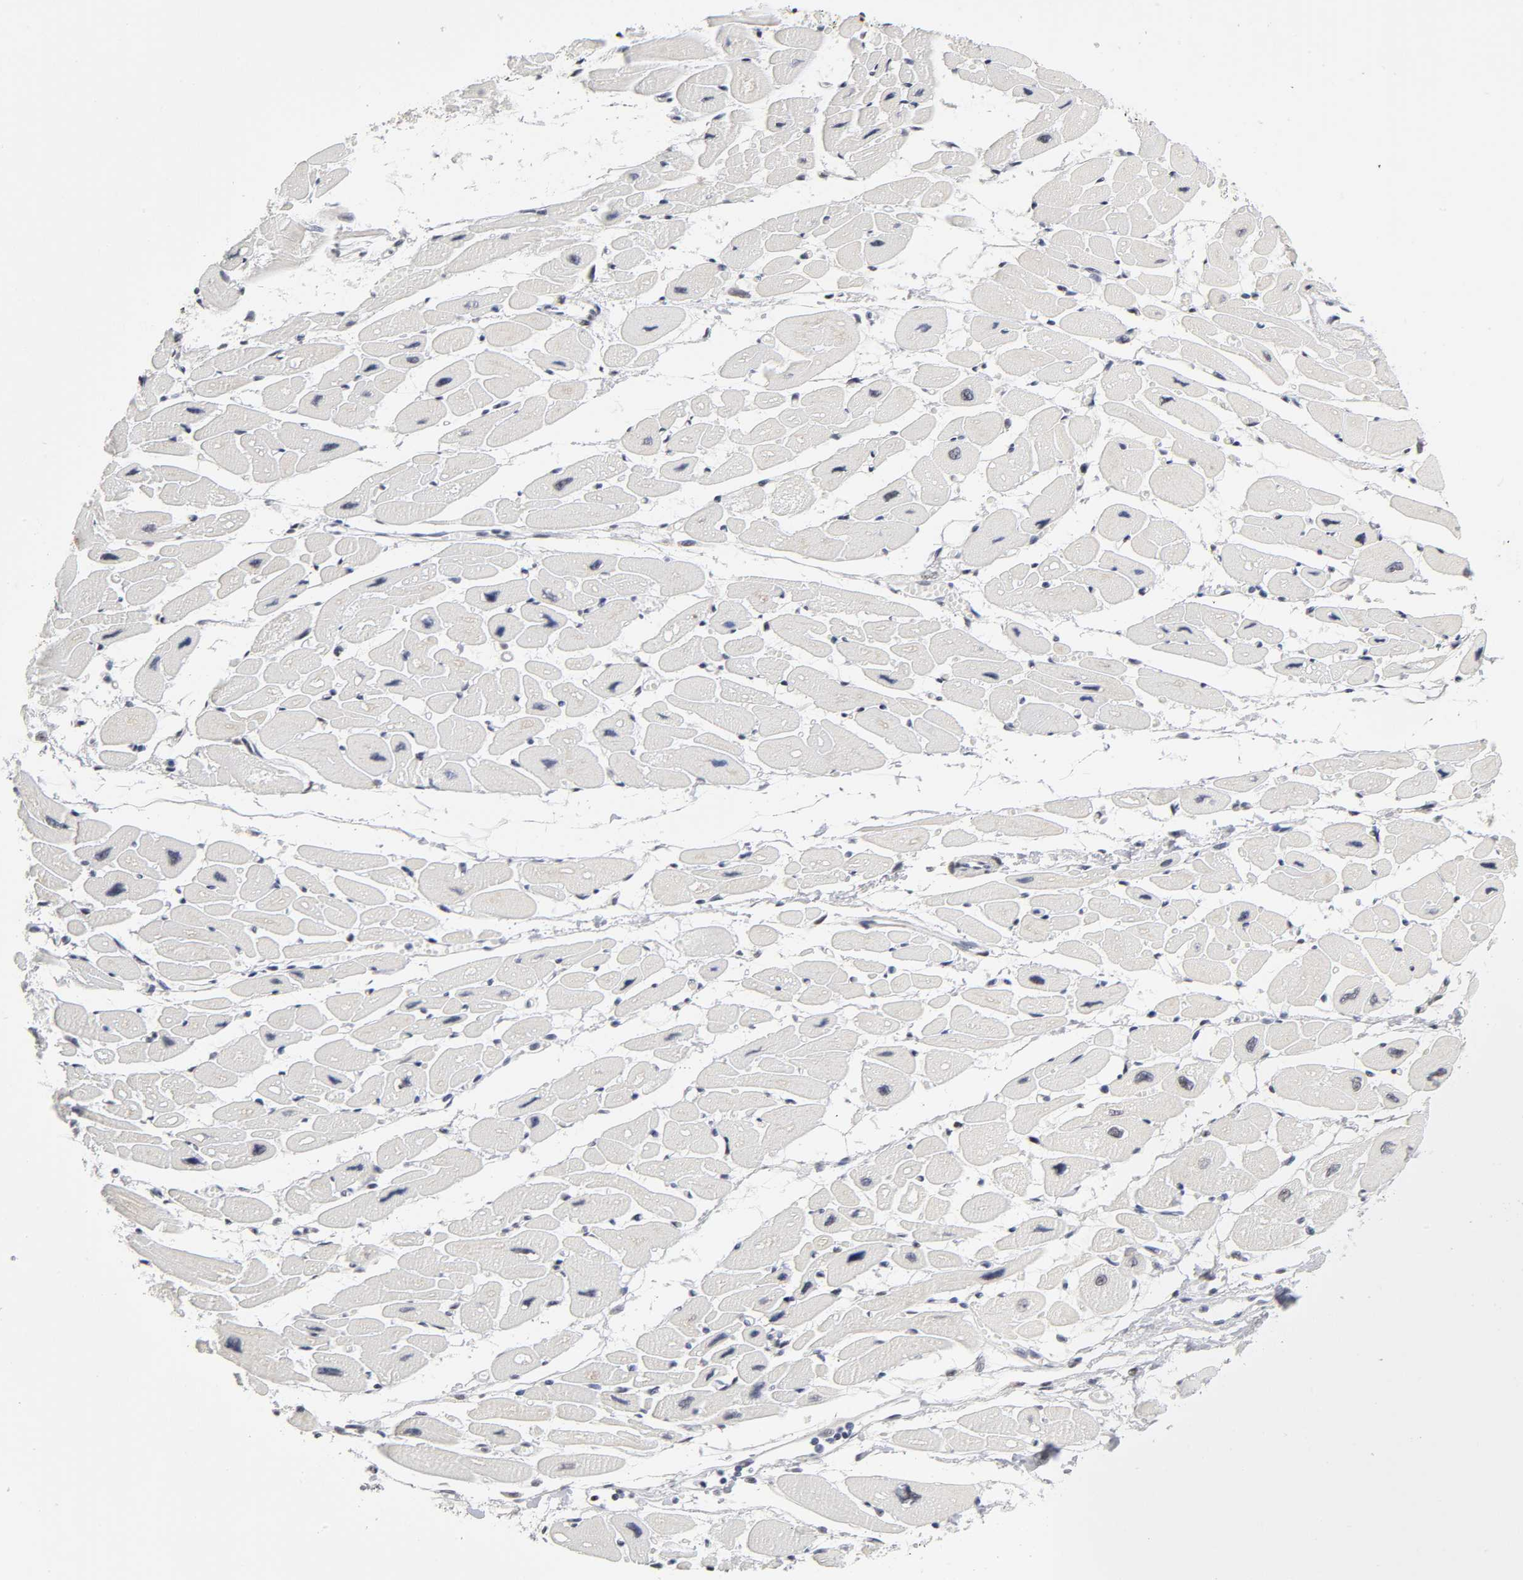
{"staining": {"intensity": "negative", "quantity": "none", "location": "none"}, "tissue": "heart muscle", "cell_type": "Cardiomyocytes", "image_type": "normal", "snomed": [{"axis": "morphology", "description": "Normal tissue, NOS"}, {"axis": "topography", "description": "Heart"}], "caption": "Cardiomyocytes show no significant positivity in benign heart muscle. (DAB immunohistochemistry visualized using brightfield microscopy, high magnification).", "gene": "NR3C1", "patient": {"sex": "female", "age": 54}}